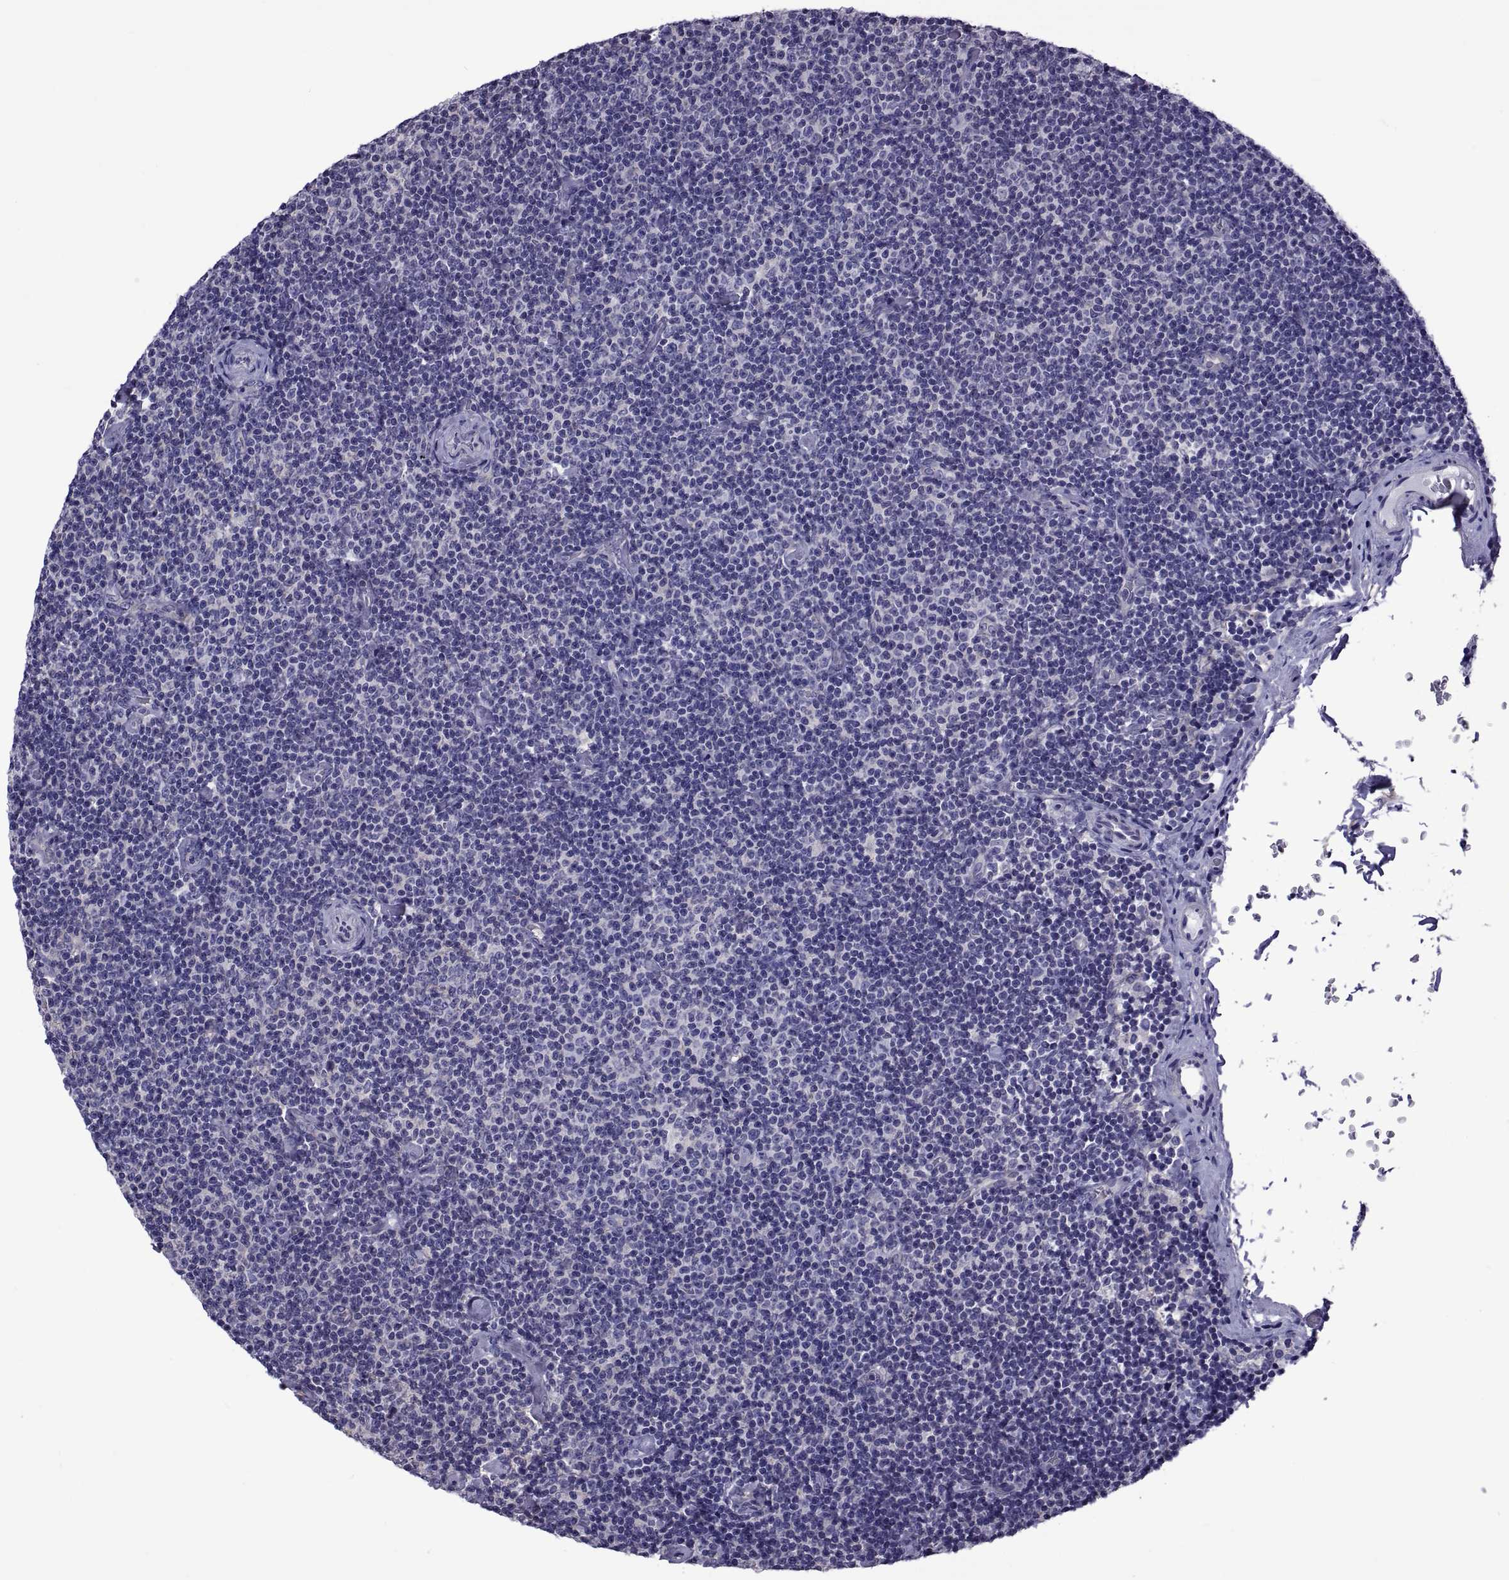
{"staining": {"intensity": "negative", "quantity": "none", "location": "none"}, "tissue": "lymphoma", "cell_type": "Tumor cells", "image_type": "cancer", "snomed": [{"axis": "morphology", "description": "Malignant lymphoma, non-Hodgkin's type, Low grade"}, {"axis": "topography", "description": "Lymph node"}], "caption": "The photomicrograph reveals no staining of tumor cells in lymphoma.", "gene": "TMC3", "patient": {"sex": "male", "age": 81}}